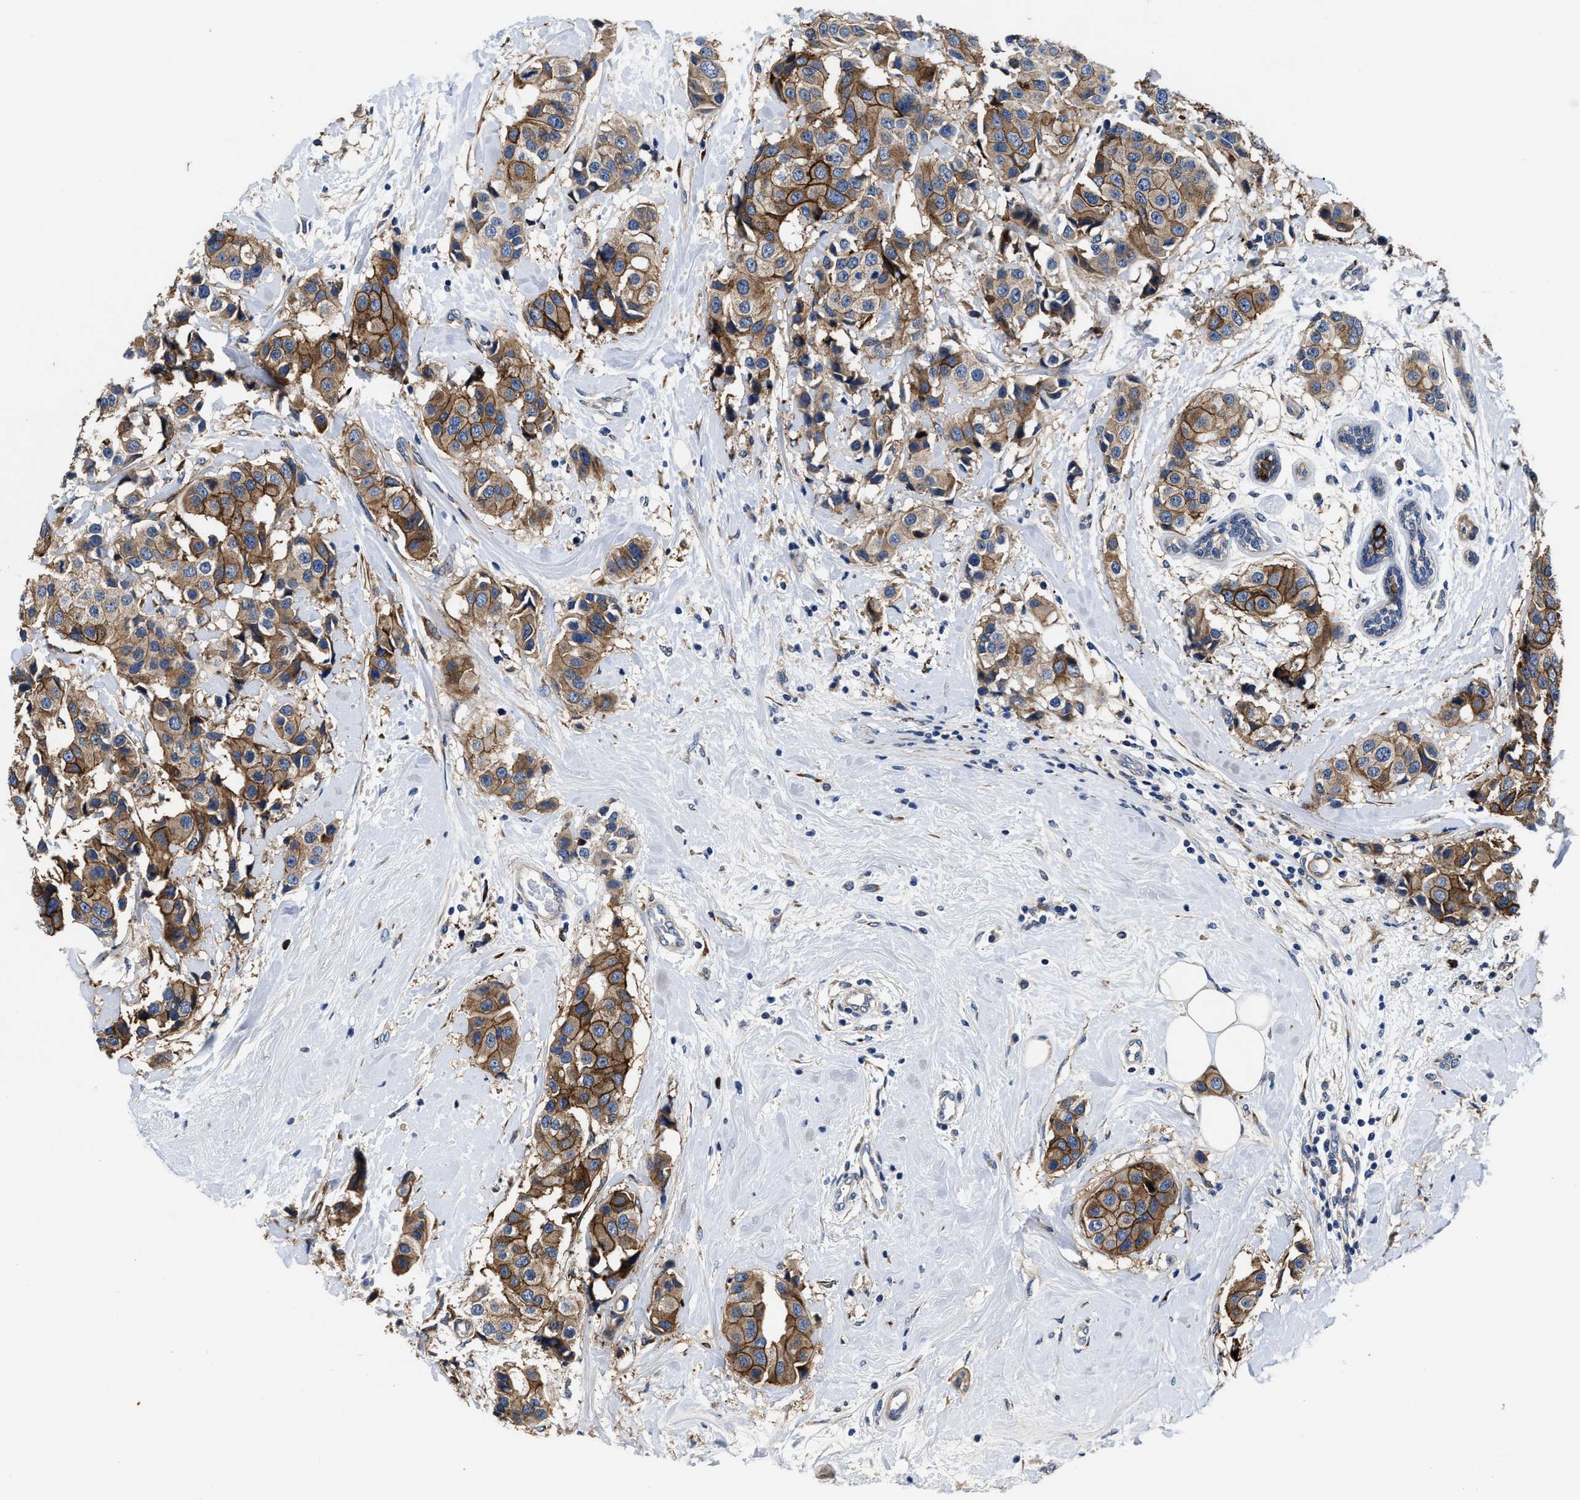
{"staining": {"intensity": "moderate", "quantity": ">75%", "location": "cytoplasmic/membranous"}, "tissue": "breast cancer", "cell_type": "Tumor cells", "image_type": "cancer", "snomed": [{"axis": "morphology", "description": "Normal tissue, NOS"}, {"axis": "morphology", "description": "Duct carcinoma"}, {"axis": "topography", "description": "Breast"}], "caption": "Moderate cytoplasmic/membranous protein expression is seen in about >75% of tumor cells in breast infiltrating ductal carcinoma. The protein is shown in brown color, while the nuclei are stained blue.", "gene": "SLC12A2", "patient": {"sex": "female", "age": 39}}